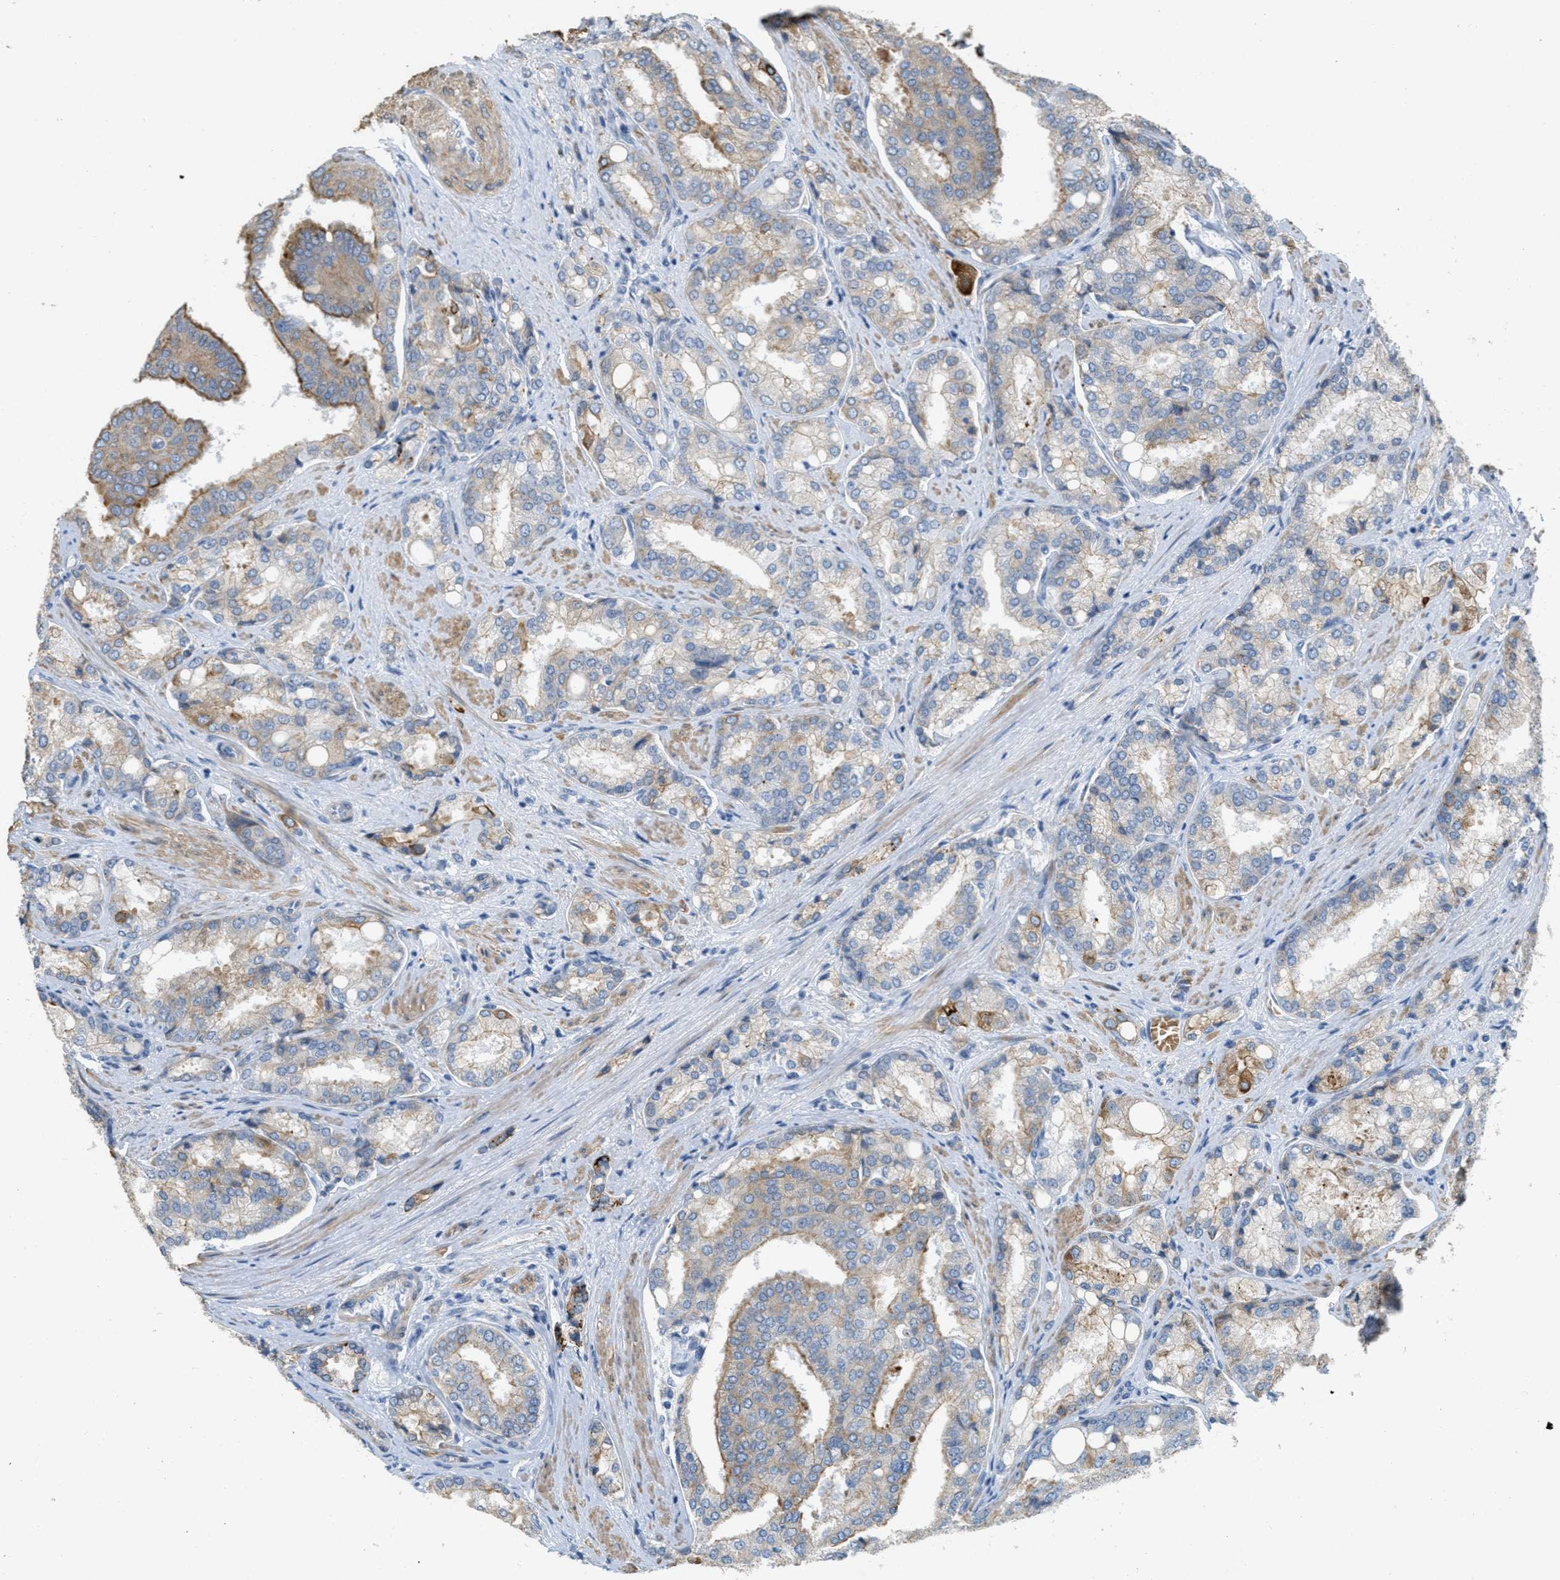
{"staining": {"intensity": "moderate", "quantity": "<25%", "location": "cytoplasmic/membranous"}, "tissue": "prostate cancer", "cell_type": "Tumor cells", "image_type": "cancer", "snomed": [{"axis": "morphology", "description": "Adenocarcinoma, High grade"}, {"axis": "topography", "description": "Prostate"}], "caption": "DAB immunohistochemical staining of human prostate cancer (high-grade adenocarcinoma) exhibits moderate cytoplasmic/membranous protein positivity in approximately <25% of tumor cells.", "gene": "MRS2", "patient": {"sex": "male", "age": 50}}